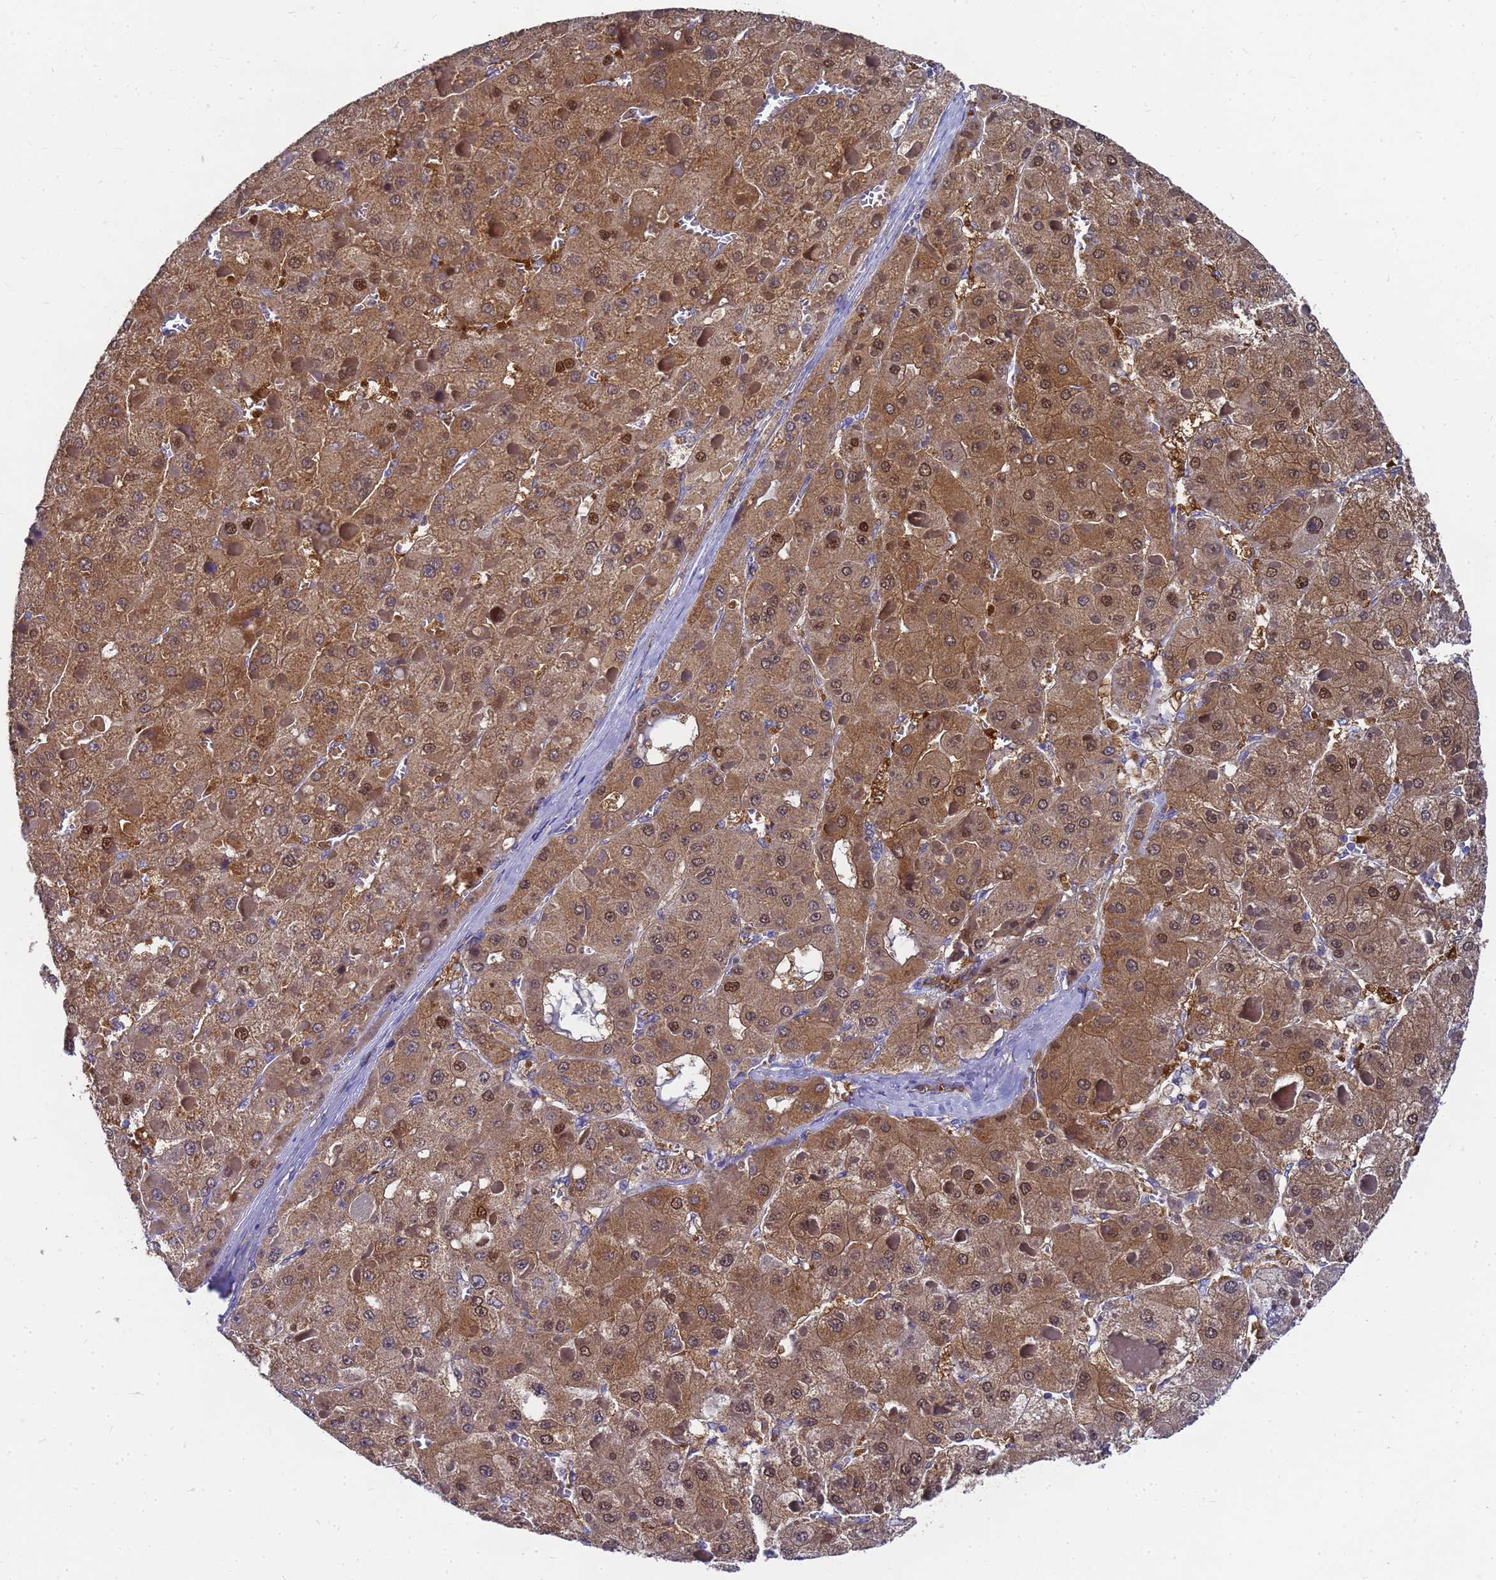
{"staining": {"intensity": "moderate", "quantity": ">75%", "location": "cytoplasmic/membranous,nuclear"}, "tissue": "liver cancer", "cell_type": "Tumor cells", "image_type": "cancer", "snomed": [{"axis": "morphology", "description": "Carcinoma, Hepatocellular, NOS"}, {"axis": "topography", "description": "Liver"}], "caption": "Immunohistochemical staining of liver cancer (hepatocellular carcinoma) shows medium levels of moderate cytoplasmic/membranous and nuclear protein staining in approximately >75% of tumor cells.", "gene": "SLC35E2B", "patient": {"sex": "female", "age": 73}}